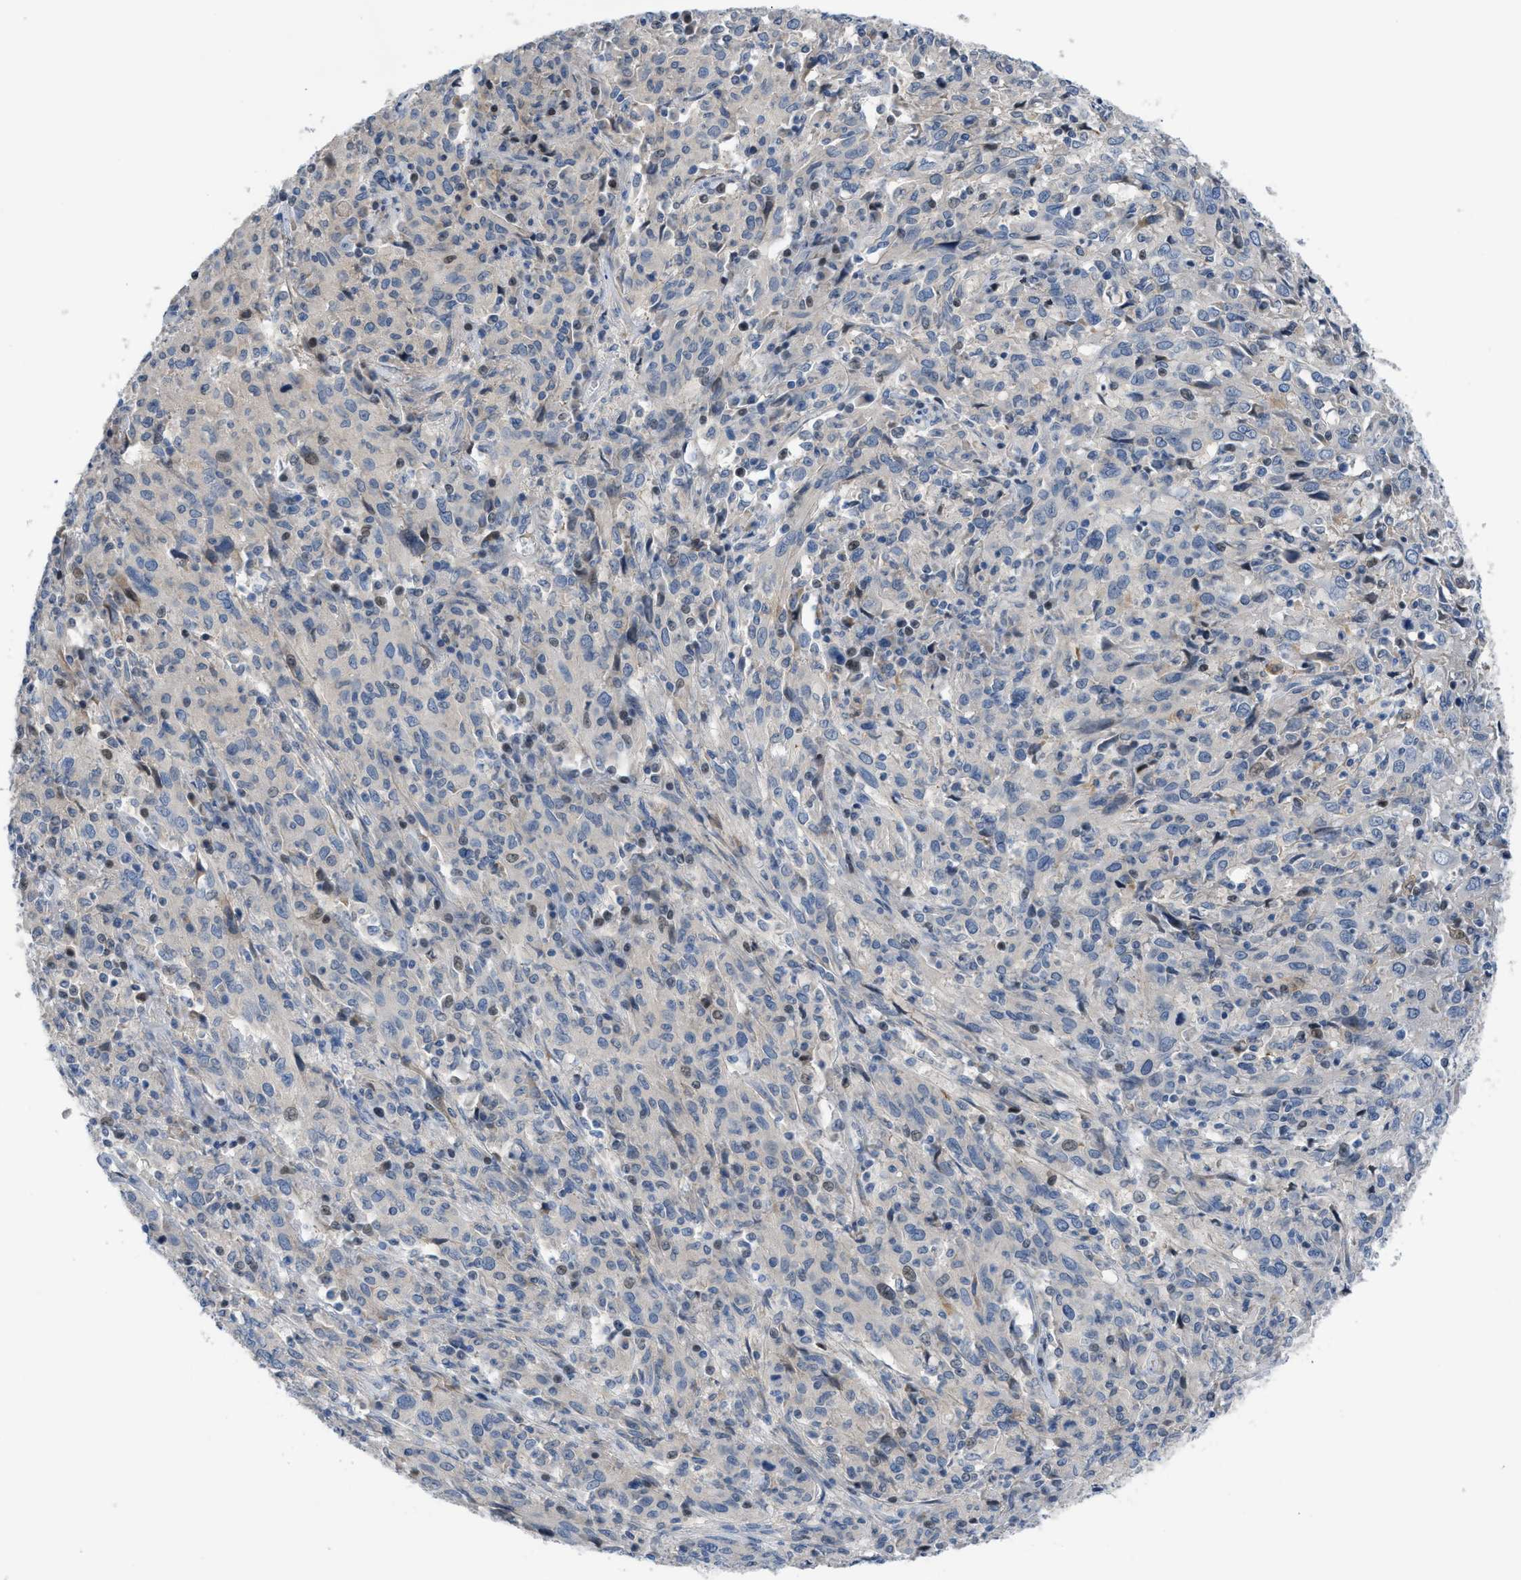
{"staining": {"intensity": "weak", "quantity": "25%-75%", "location": "nuclear"}, "tissue": "cervical cancer", "cell_type": "Tumor cells", "image_type": "cancer", "snomed": [{"axis": "morphology", "description": "Squamous cell carcinoma, NOS"}, {"axis": "topography", "description": "Cervix"}], "caption": "Immunohistochemistry (IHC) photomicrograph of human cervical cancer (squamous cell carcinoma) stained for a protein (brown), which demonstrates low levels of weak nuclear staining in about 25%-75% of tumor cells.", "gene": "FDCSP", "patient": {"sex": "female", "age": 46}}